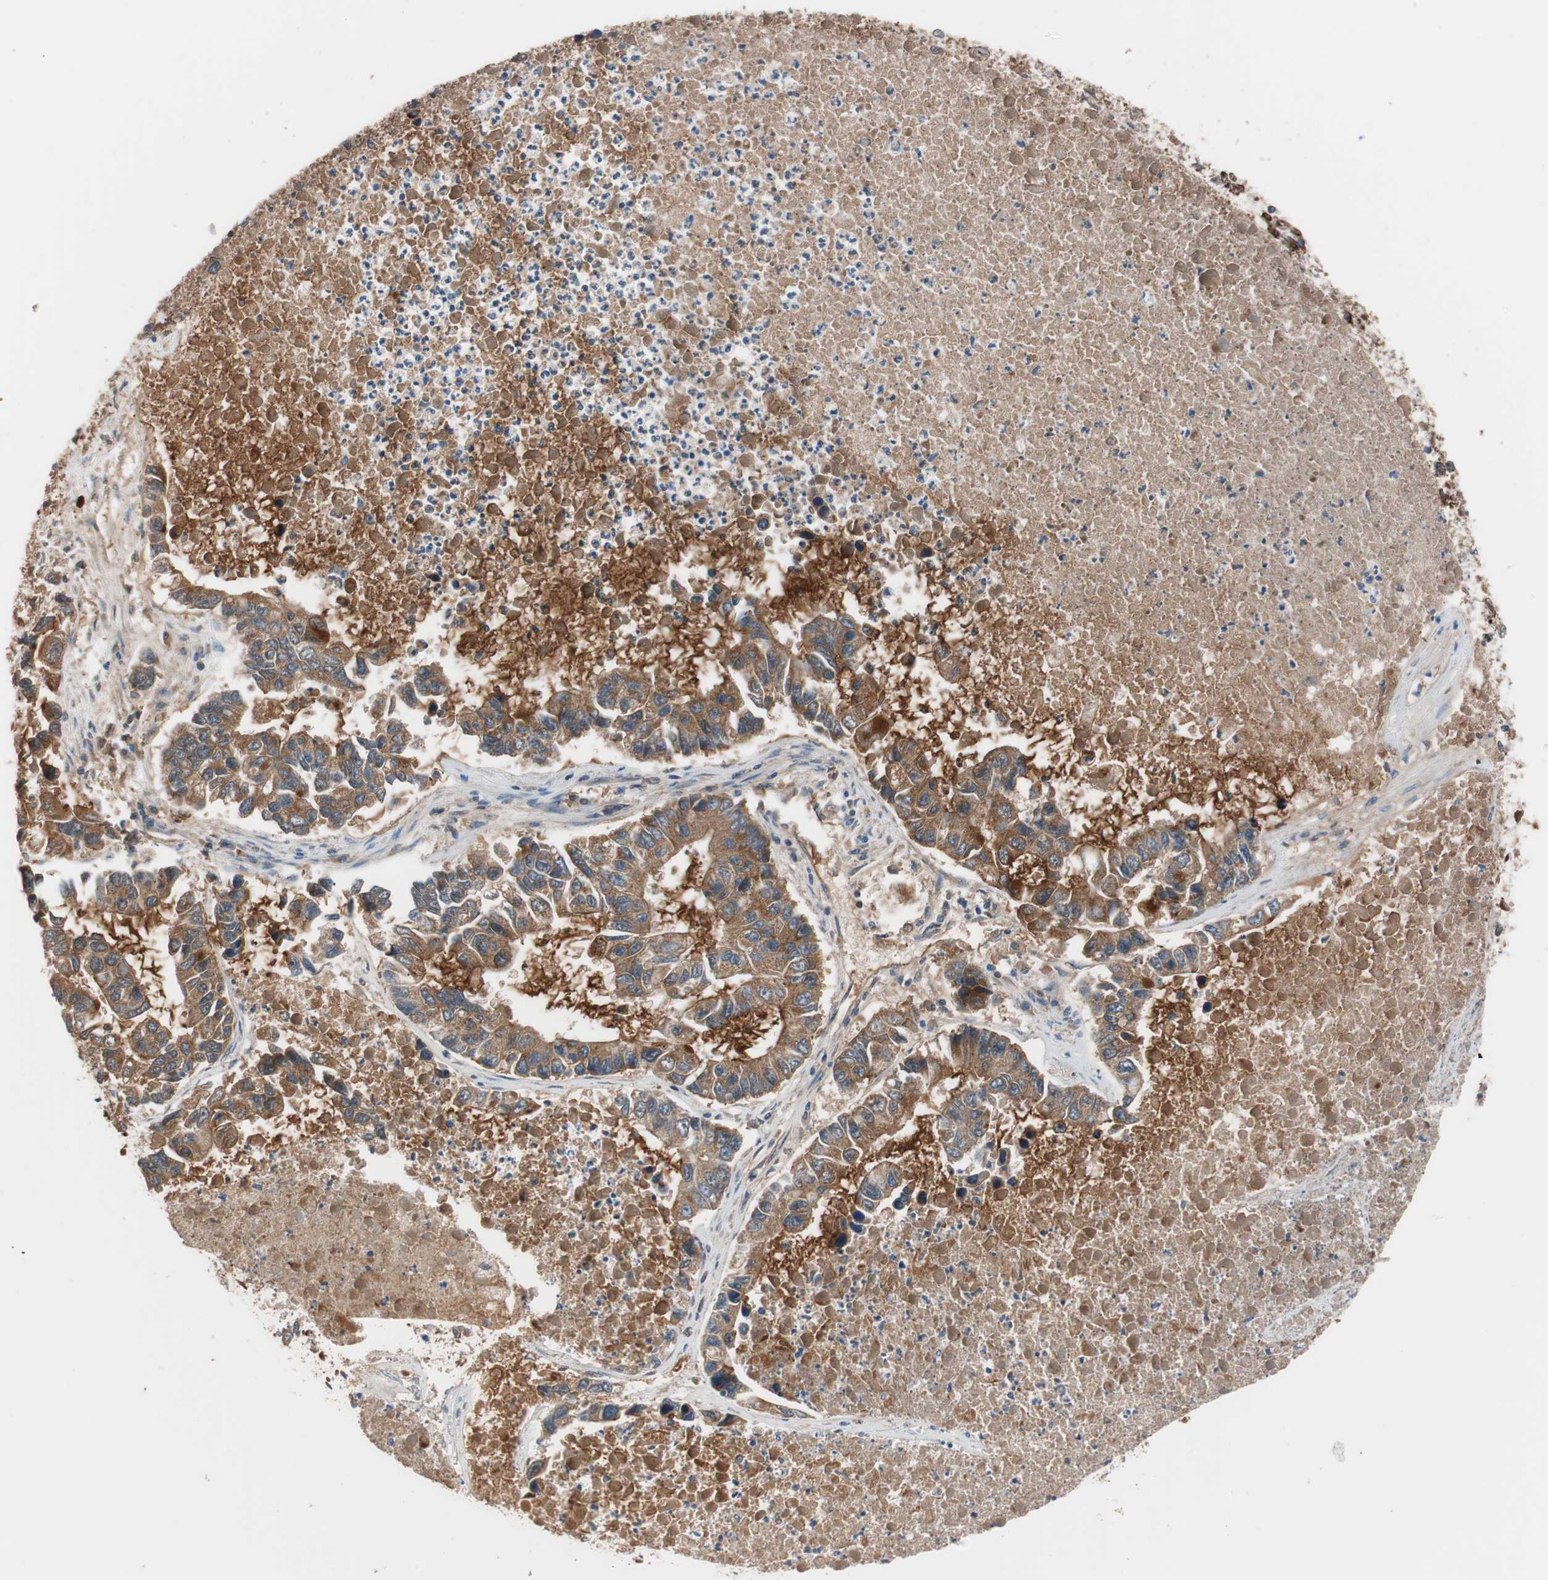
{"staining": {"intensity": "moderate", "quantity": ">75%", "location": "cytoplasmic/membranous"}, "tissue": "lung cancer", "cell_type": "Tumor cells", "image_type": "cancer", "snomed": [{"axis": "morphology", "description": "Adenocarcinoma, NOS"}, {"axis": "topography", "description": "Lung"}], "caption": "This image demonstrates immunohistochemistry (IHC) staining of adenocarcinoma (lung), with medium moderate cytoplasmic/membranous positivity in about >75% of tumor cells.", "gene": "SPINT1", "patient": {"sex": "female", "age": 51}}